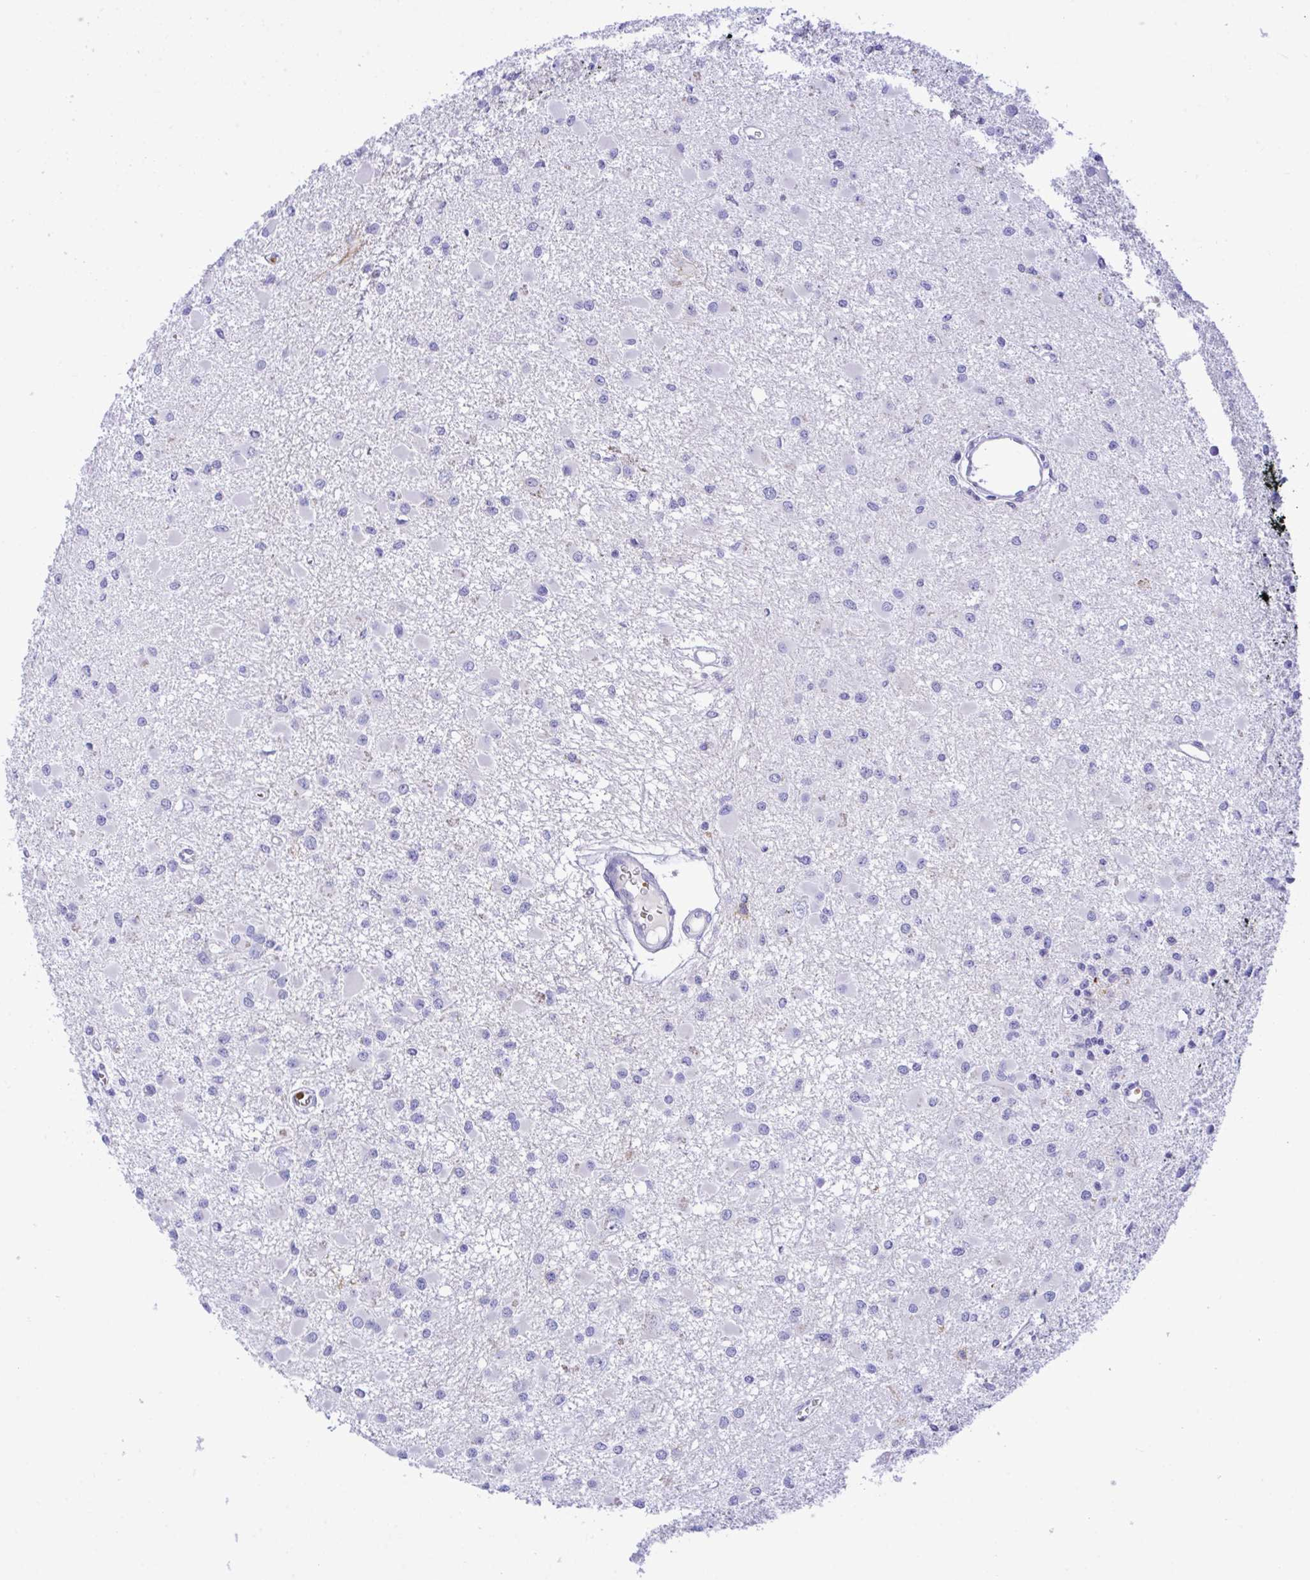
{"staining": {"intensity": "negative", "quantity": "none", "location": "none"}, "tissue": "glioma", "cell_type": "Tumor cells", "image_type": "cancer", "snomed": [{"axis": "morphology", "description": "Glioma, malignant, High grade"}, {"axis": "topography", "description": "Brain"}], "caption": "Human glioma stained for a protein using IHC exhibits no staining in tumor cells.", "gene": "ZNF221", "patient": {"sex": "male", "age": 54}}